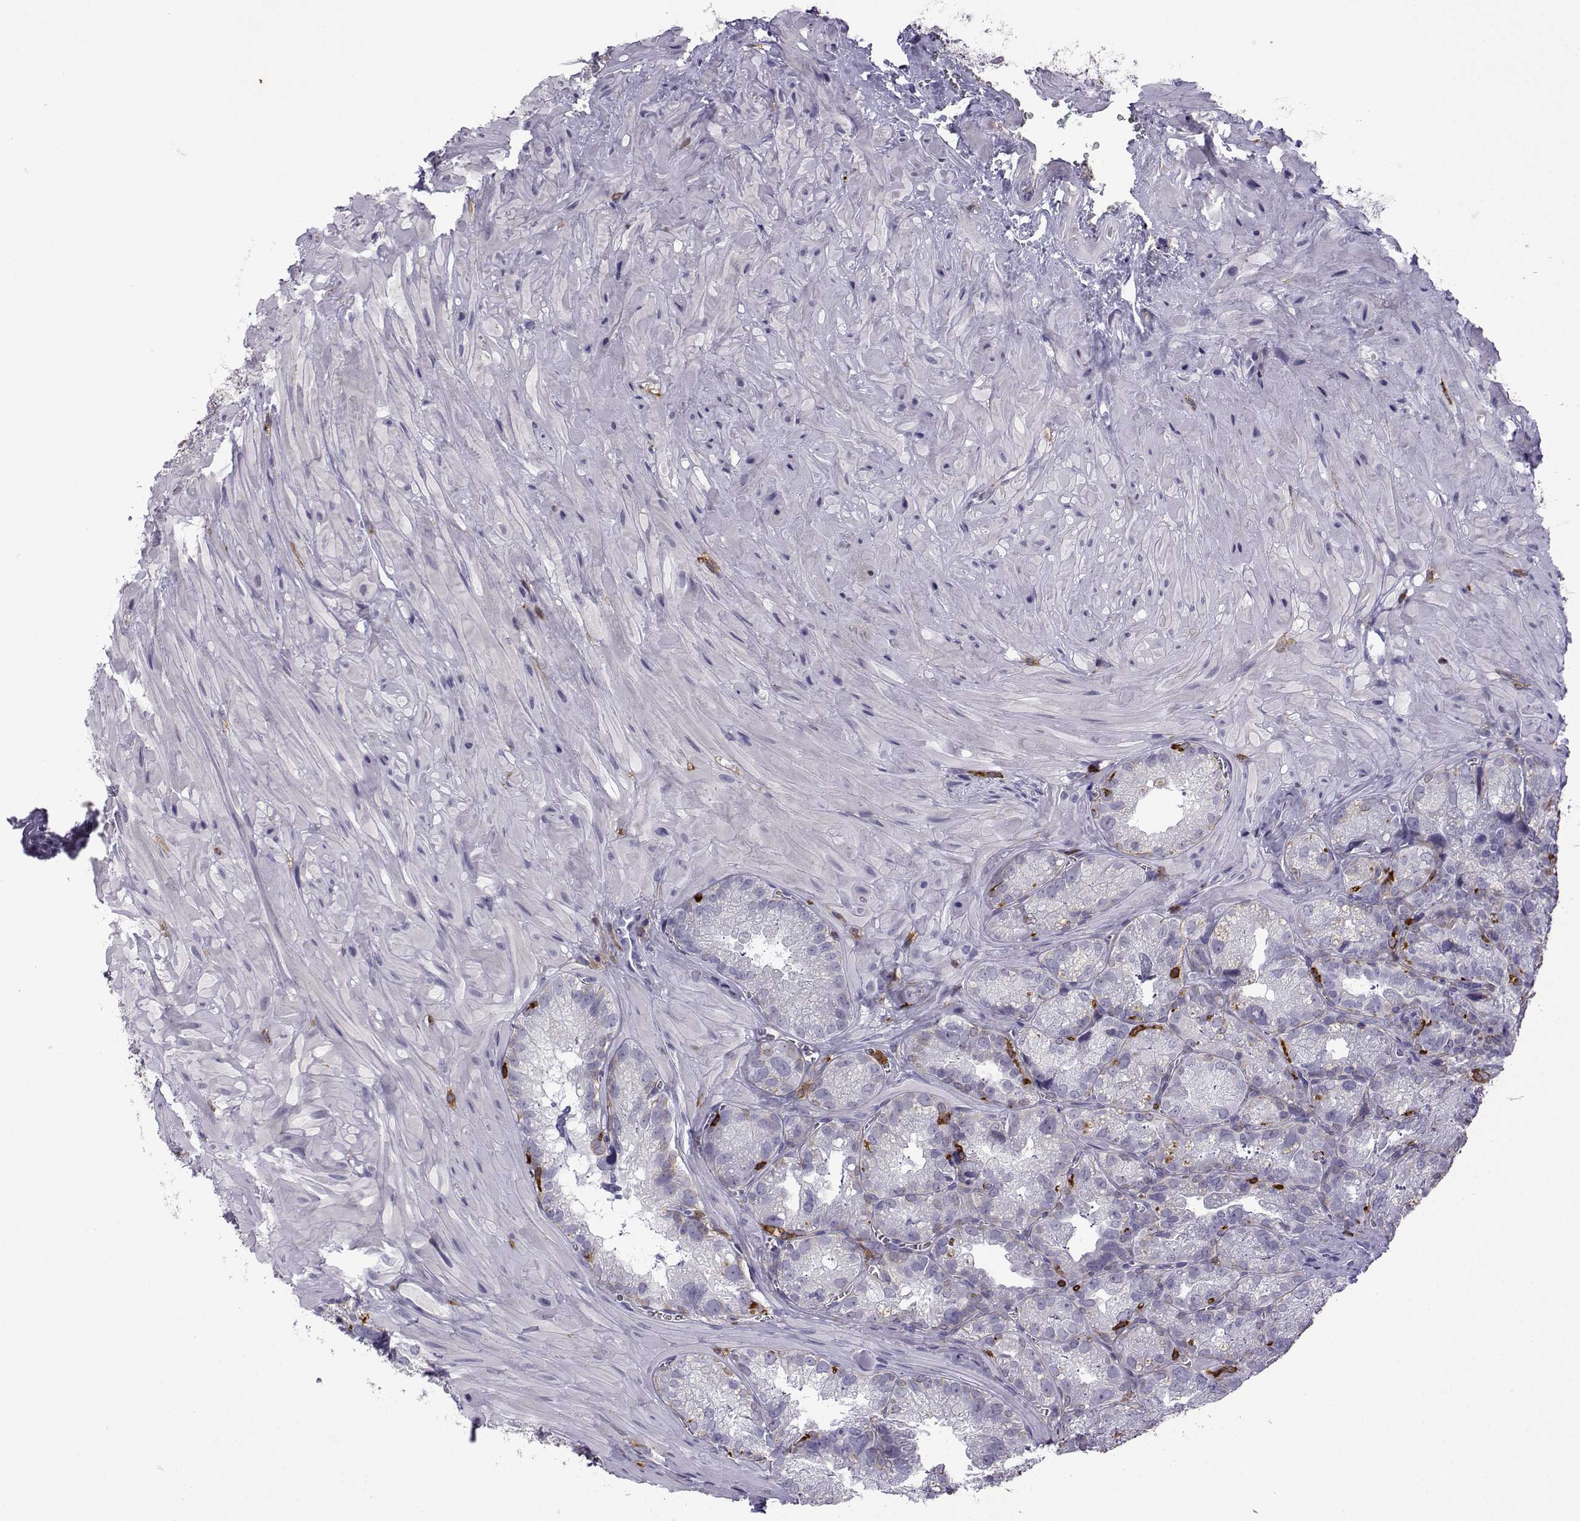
{"staining": {"intensity": "negative", "quantity": "none", "location": "none"}, "tissue": "seminal vesicle", "cell_type": "Glandular cells", "image_type": "normal", "snomed": [{"axis": "morphology", "description": "Normal tissue, NOS"}, {"axis": "topography", "description": "Seminal veicle"}], "caption": "IHC image of unremarkable seminal vesicle: seminal vesicle stained with DAB displays no significant protein staining in glandular cells. The staining was performed using DAB to visualize the protein expression in brown, while the nuclei were stained in blue with hematoxylin (Magnification: 20x).", "gene": "DOCK10", "patient": {"sex": "male", "age": 57}}